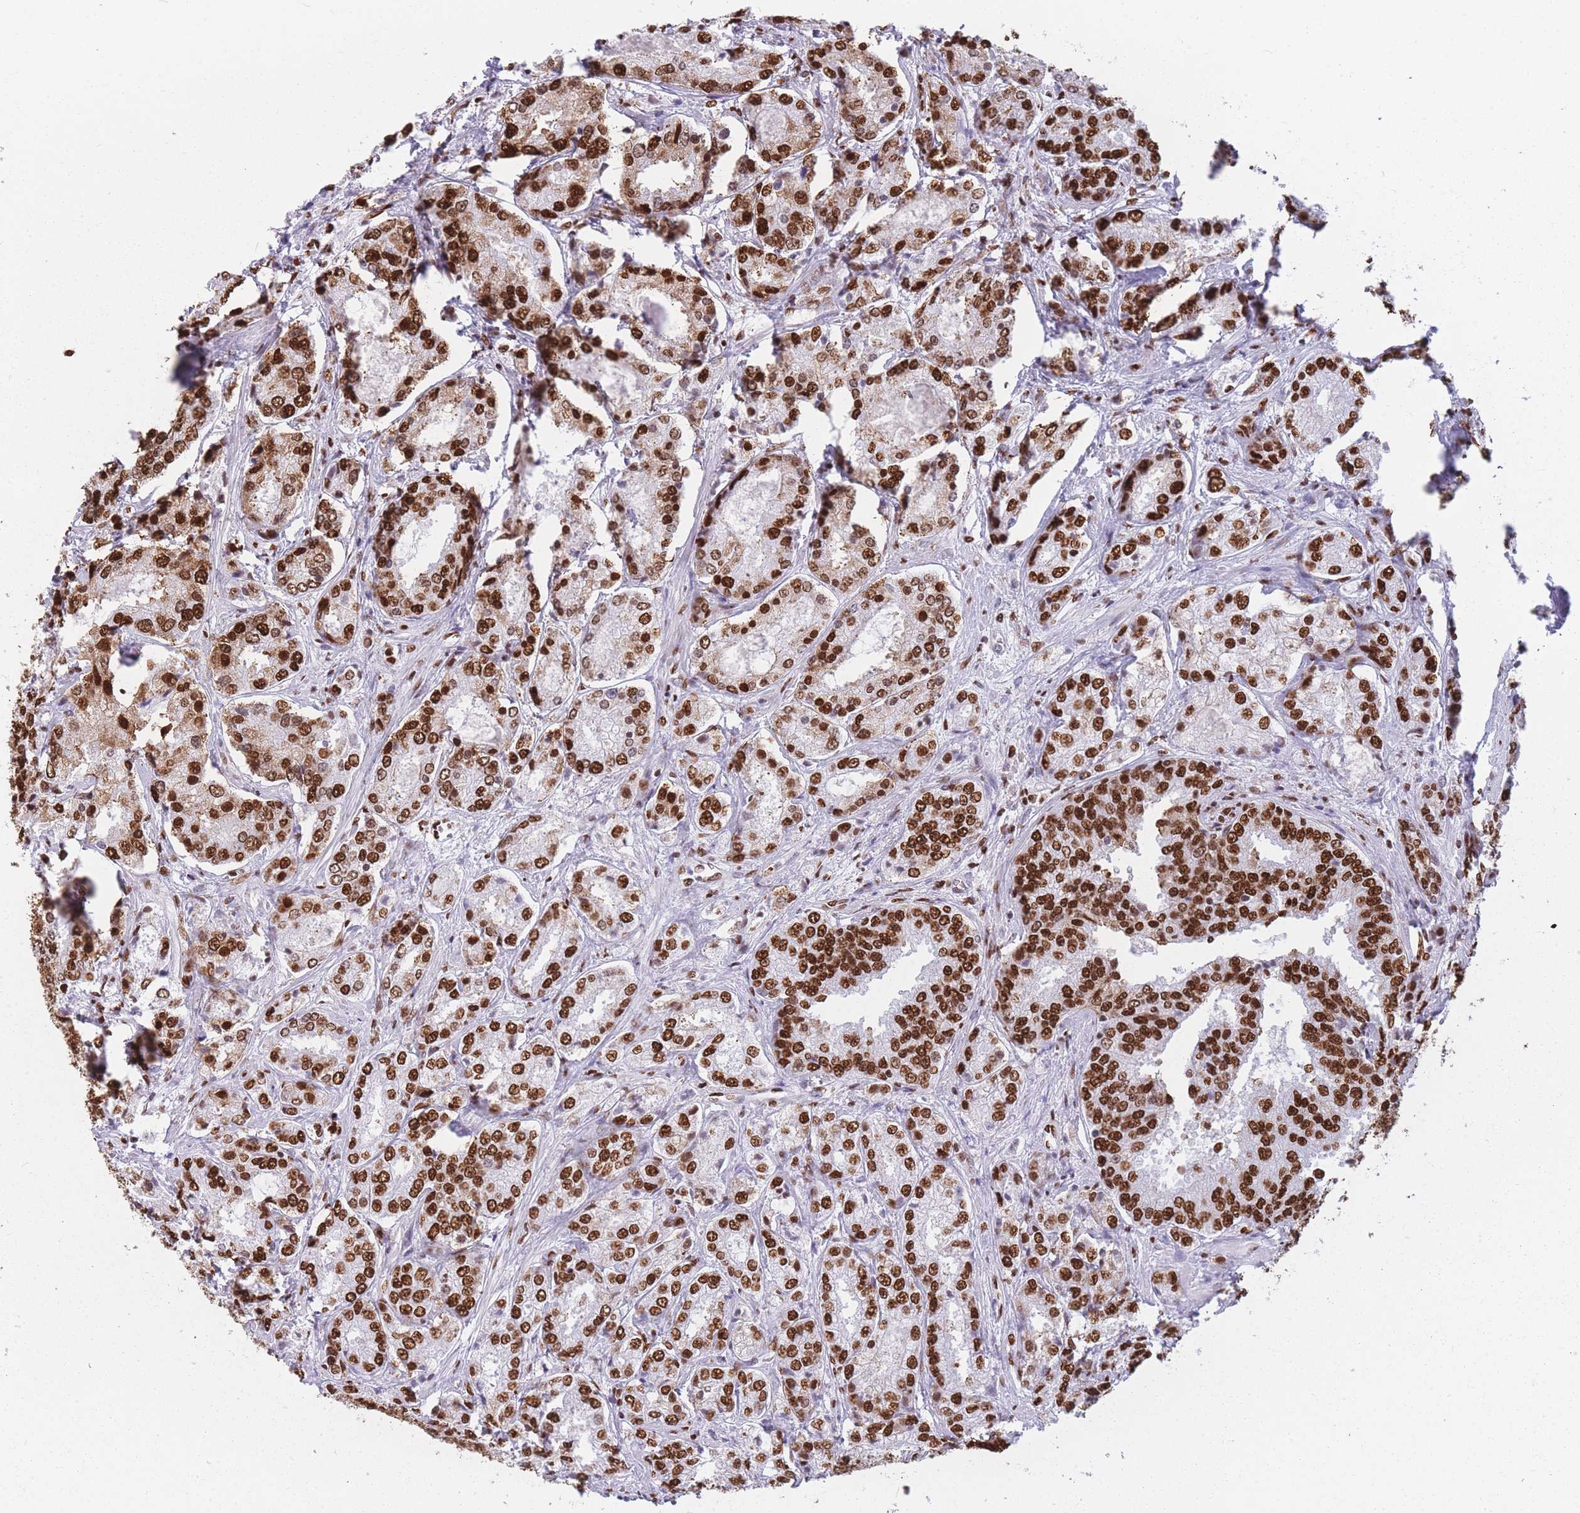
{"staining": {"intensity": "strong", "quantity": ">75%", "location": "nuclear"}, "tissue": "prostate cancer", "cell_type": "Tumor cells", "image_type": "cancer", "snomed": [{"axis": "morphology", "description": "Adenocarcinoma, High grade"}, {"axis": "topography", "description": "Prostate"}], "caption": "Prostate high-grade adenocarcinoma stained with IHC shows strong nuclear staining in approximately >75% of tumor cells.", "gene": "HNRNPUL1", "patient": {"sex": "male", "age": 63}}